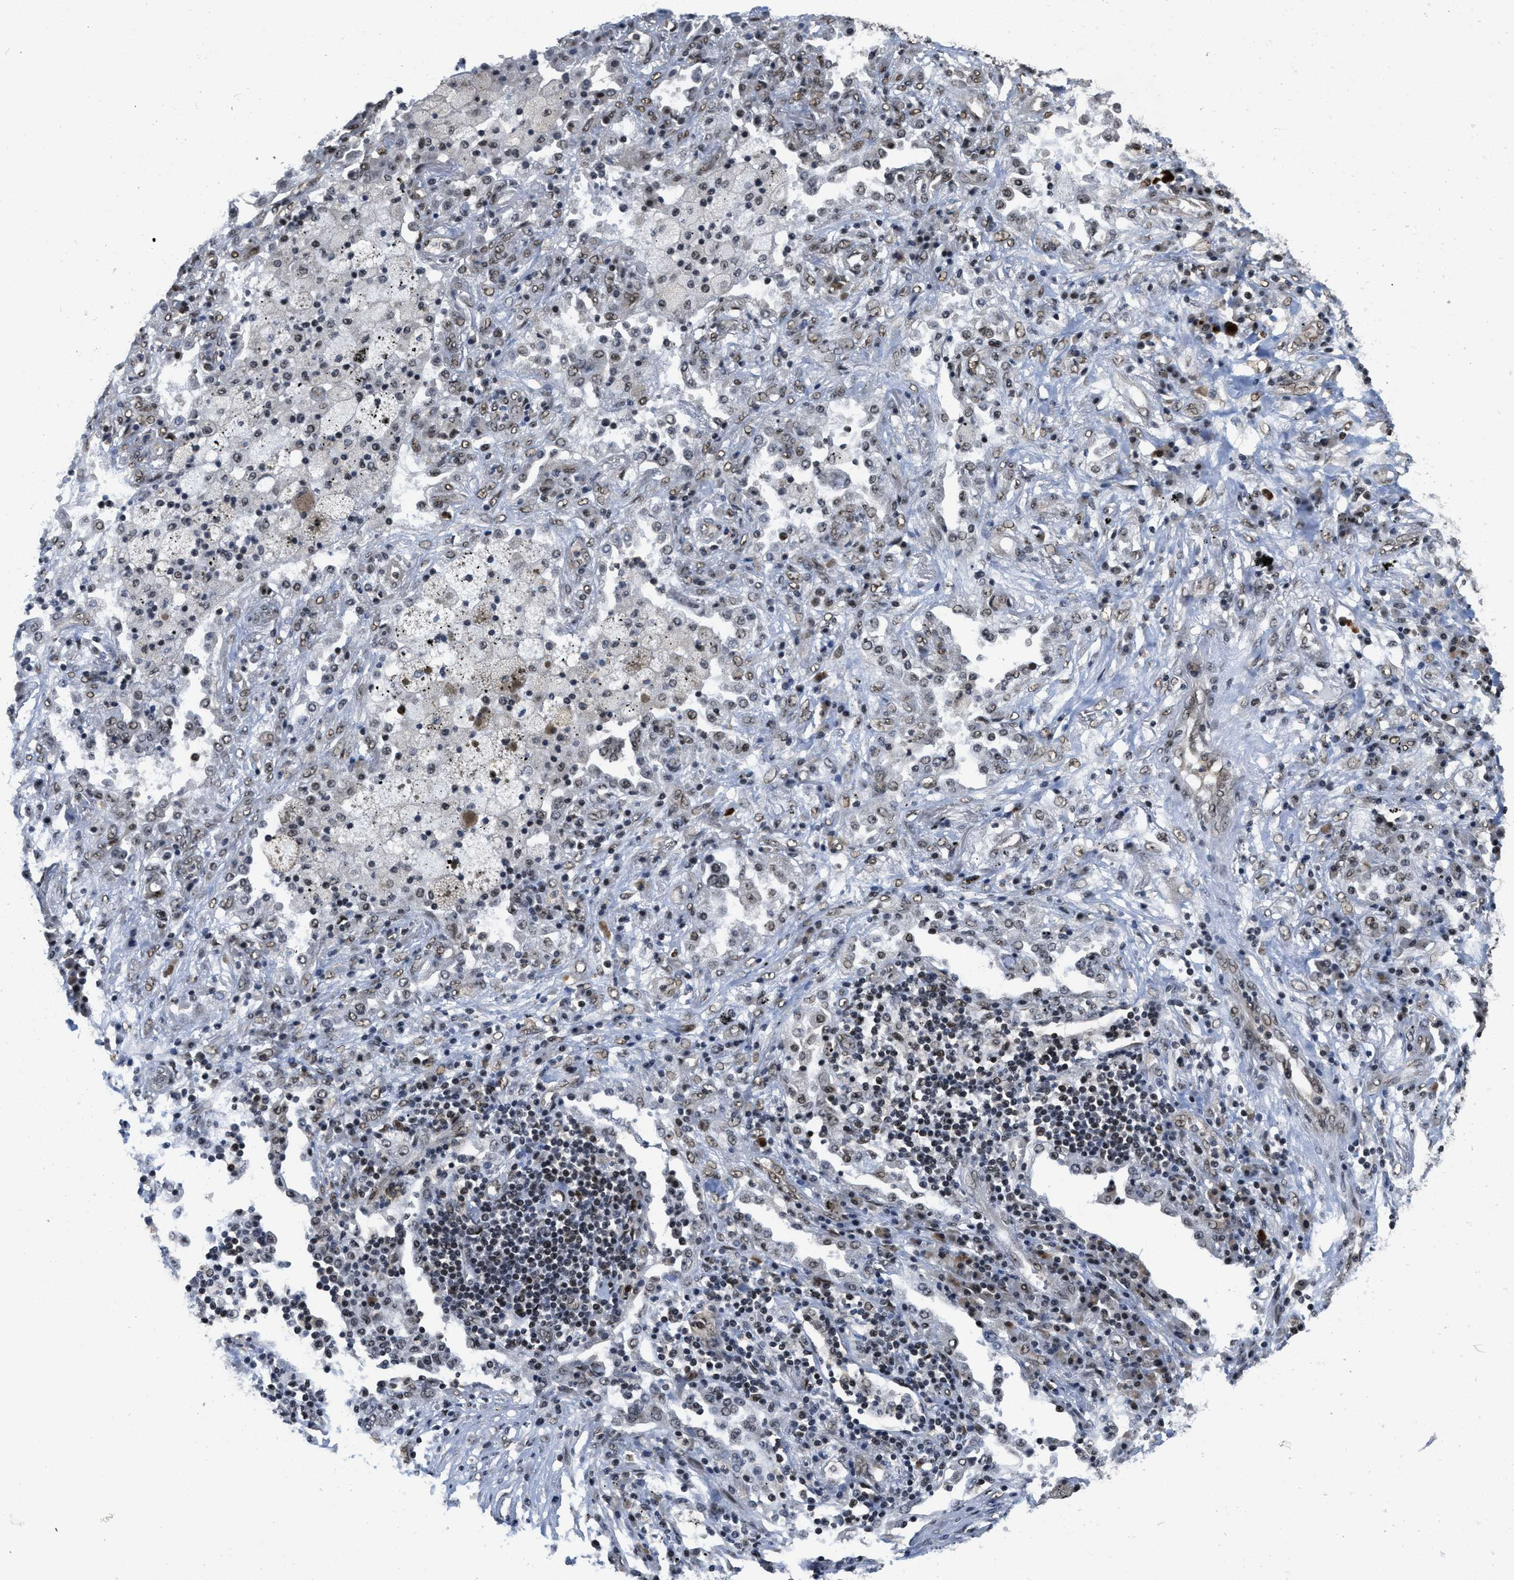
{"staining": {"intensity": "moderate", "quantity": ">75%", "location": "cytoplasmic/membranous,nuclear"}, "tissue": "lung cancer", "cell_type": "Tumor cells", "image_type": "cancer", "snomed": [{"axis": "morphology", "description": "Squamous cell carcinoma, NOS"}, {"axis": "topography", "description": "Lung"}], "caption": "Lung squamous cell carcinoma stained with a protein marker displays moderate staining in tumor cells.", "gene": "CUL4B", "patient": {"sex": "female", "age": 63}}